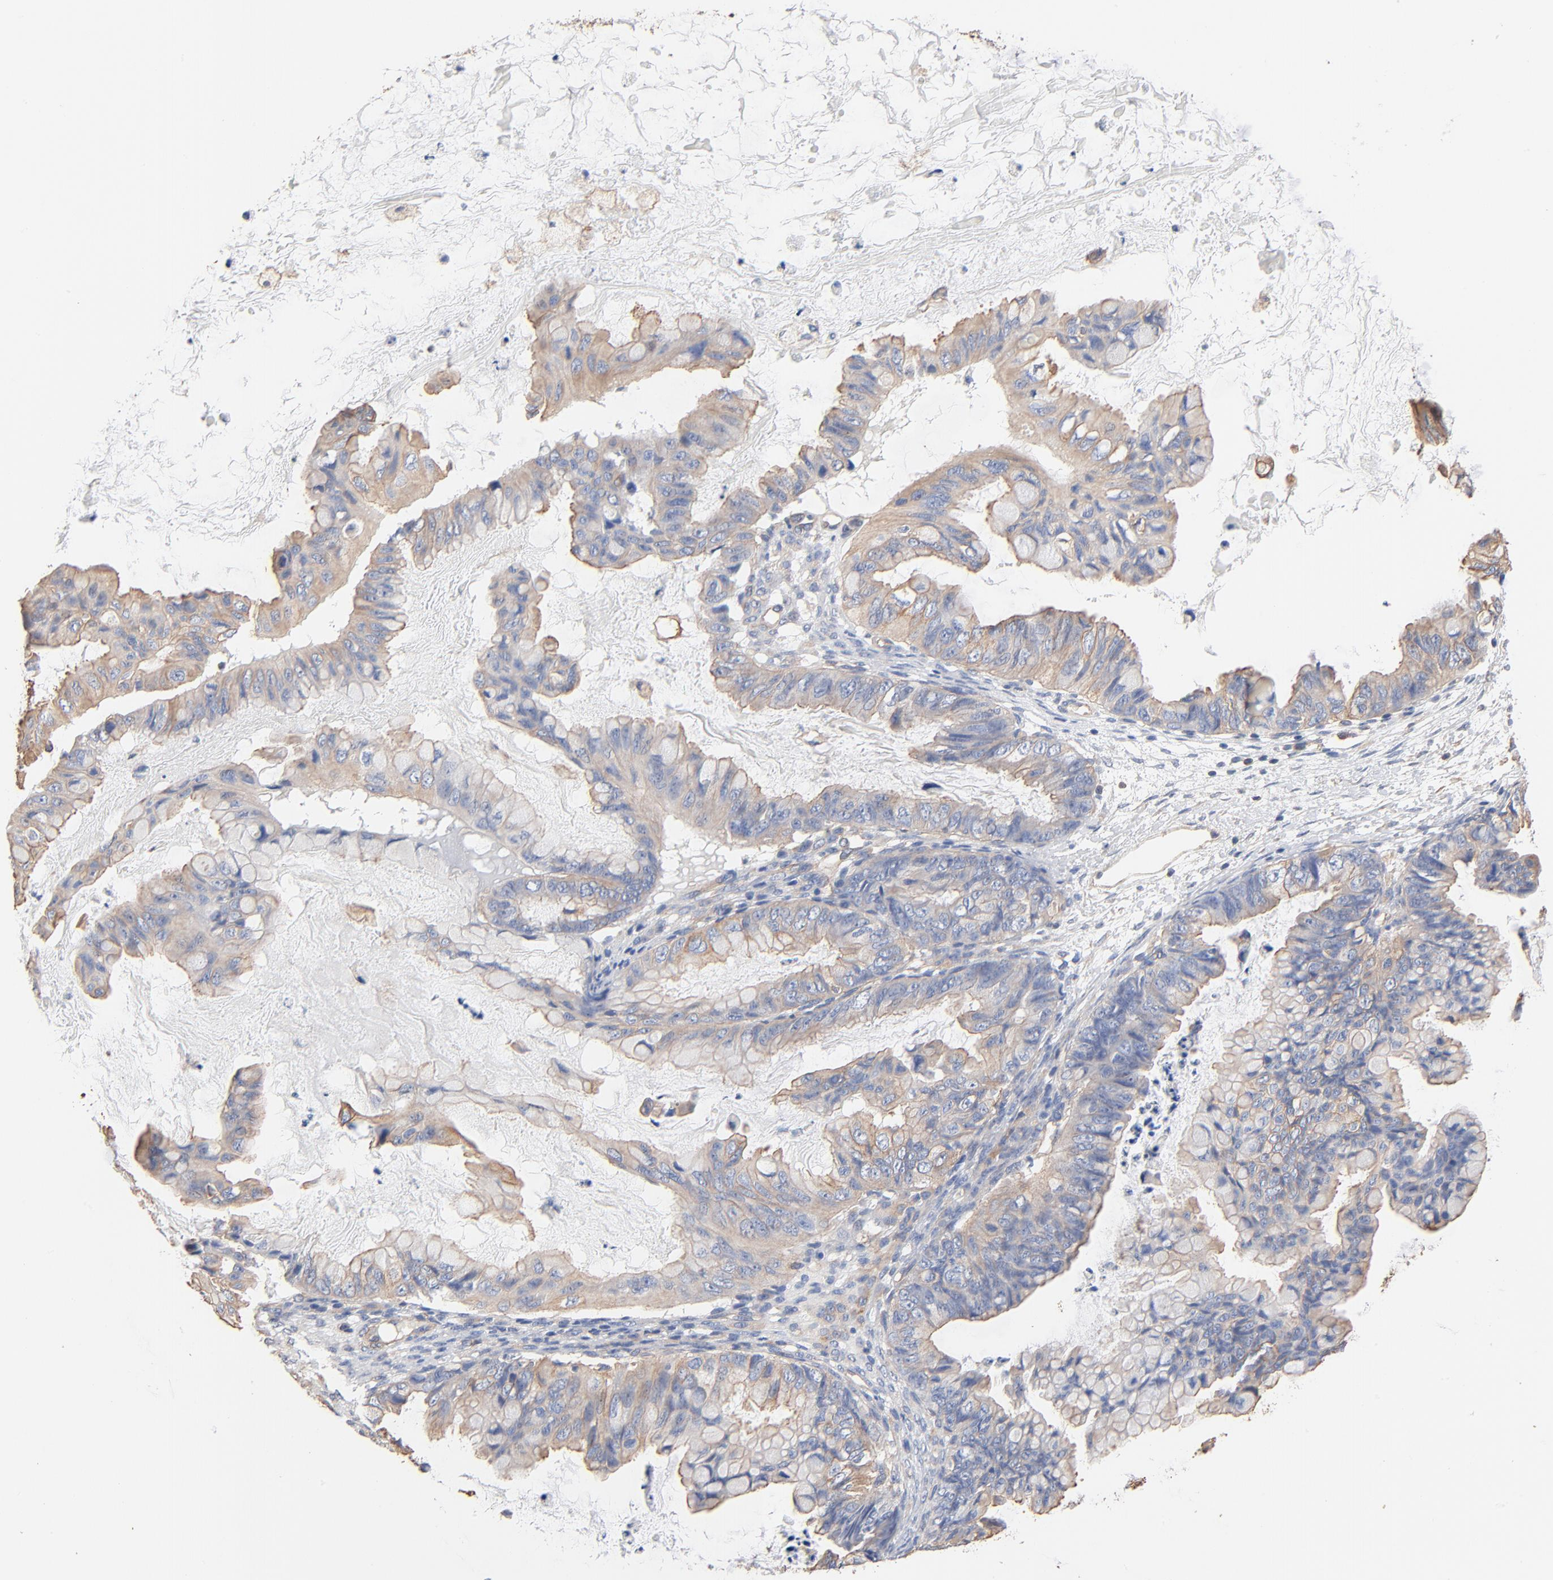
{"staining": {"intensity": "weak", "quantity": ">75%", "location": "cytoplasmic/membranous"}, "tissue": "ovarian cancer", "cell_type": "Tumor cells", "image_type": "cancer", "snomed": [{"axis": "morphology", "description": "Cystadenocarcinoma, mucinous, NOS"}, {"axis": "topography", "description": "Ovary"}], "caption": "Tumor cells exhibit low levels of weak cytoplasmic/membranous staining in about >75% of cells in human ovarian cancer. Immunohistochemistry stains the protein of interest in brown and the nuclei are stained blue.", "gene": "ABCD4", "patient": {"sex": "female", "age": 36}}